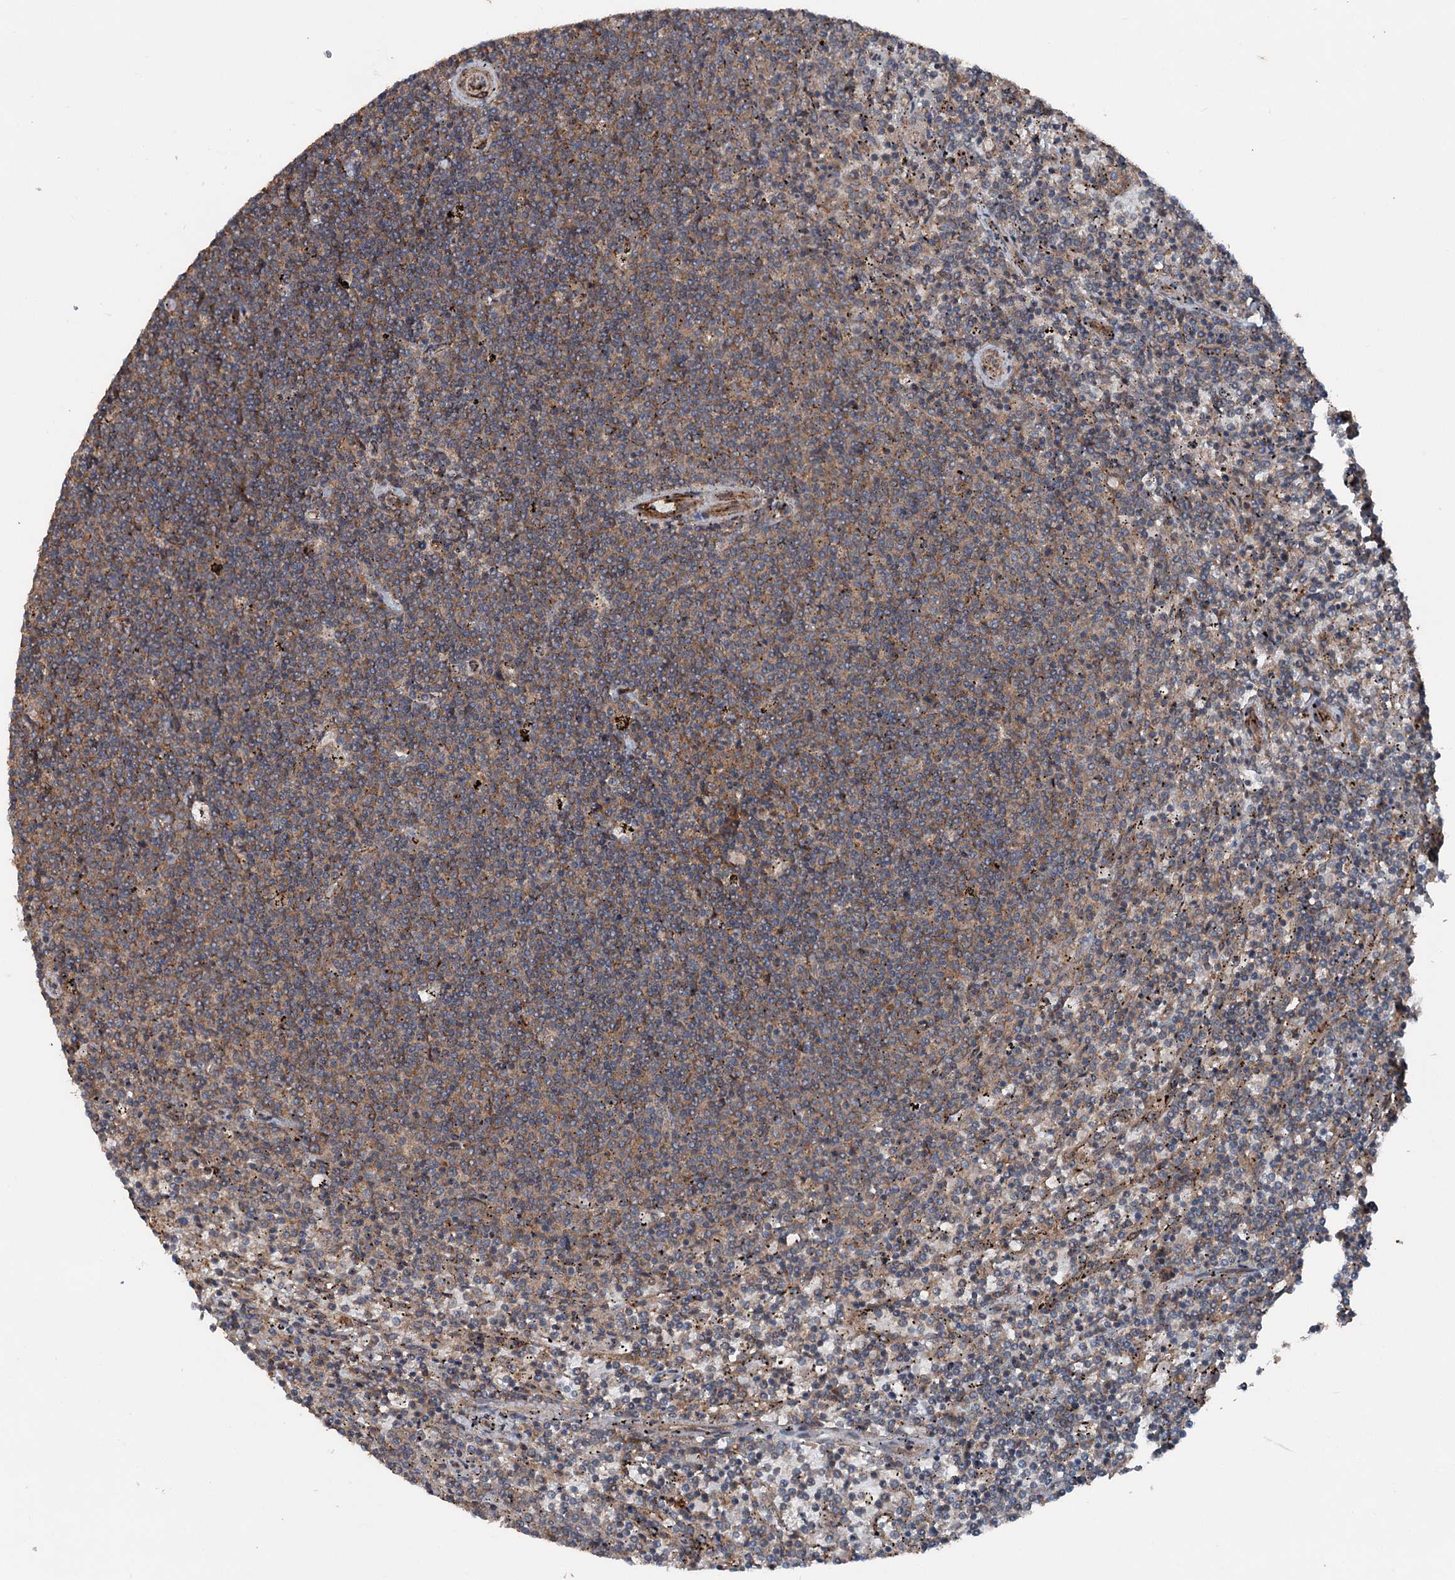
{"staining": {"intensity": "weak", "quantity": "25%-75%", "location": "cytoplasmic/membranous"}, "tissue": "lymphoma", "cell_type": "Tumor cells", "image_type": "cancer", "snomed": [{"axis": "morphology", "description": "Malignant lymphoma, non-Hodgkin's type, Low grade"}, {"axis": "topography", "description": "Spleen"}], "caption": "Tumor cells display low levels of weak cytoplasmic/membranous expression in about 25%-75% of cells in human malignant lymphoma, non-Hodgkin's type (low-grade).", "gene": "RNF214", "patient": {"sex": "female", "age": 50}}